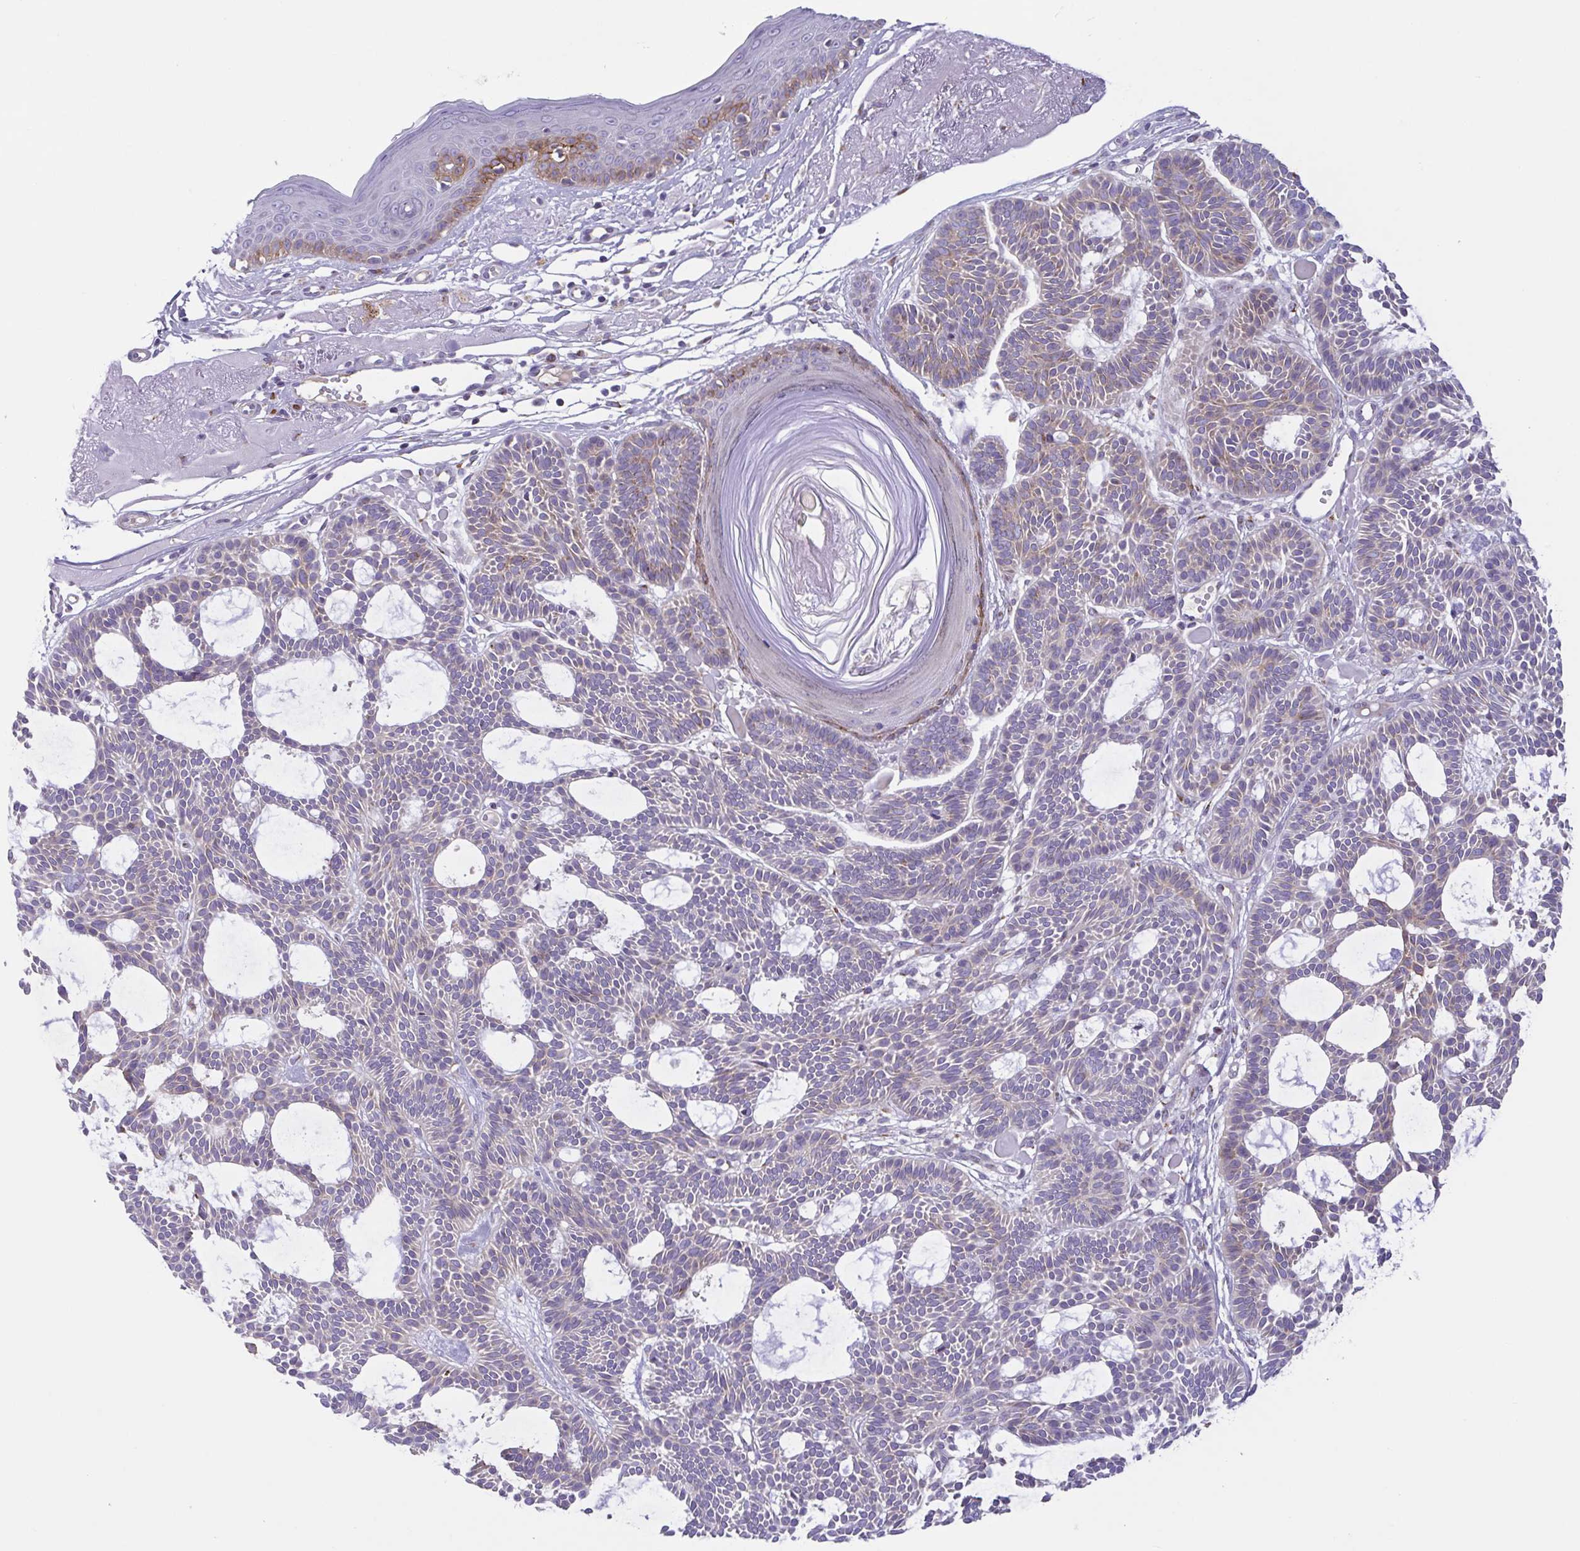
{"staining": {"intensity": "negative", "quantity": "none", "location": "none"}, "tissue": "skin cancer", "cell_type": "Tumor cells", "image_type": "cancer", "snomed": [{"axis": "morphology", "description": "Basal cell carcinoma"}, {"axis": "topography", "description": "Skin"}], "caption": "Immunohistochemical staining of human skin basal cell carcinoma shows no significant positivity in tumor cells.", "gene": "COL17A1", "patient": {"sex": "male", "age": 85}}